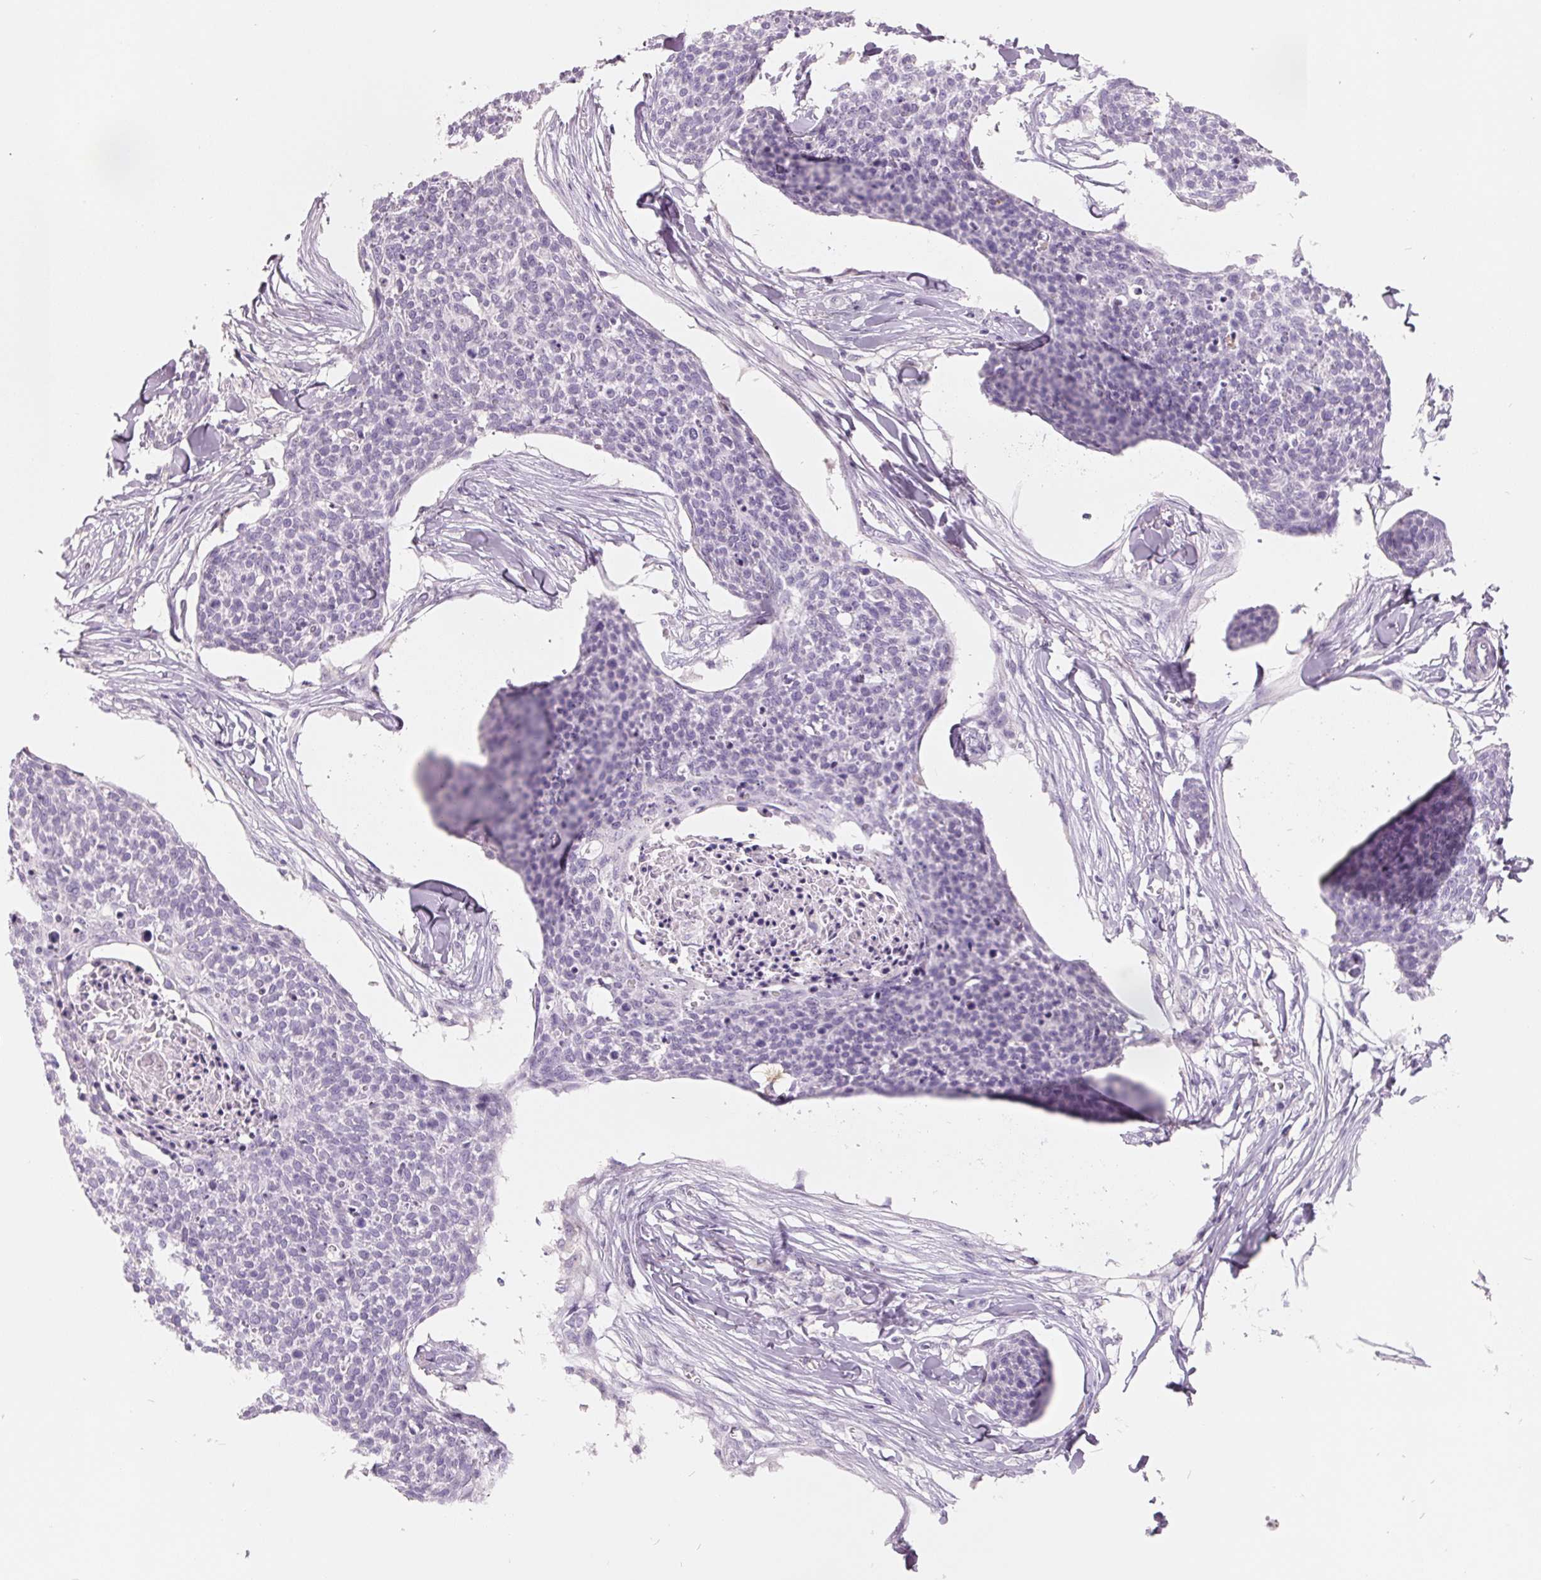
{"staining": {"intensity": "negative", "quantity": "none", "location": "none"}, "tissue": "skin cancer", "cell_type": "Tumor cells", "image_type": "cancer", "snomed": [{"axis": "morphology", "description": "Squamous cell carcinoma, NOS"}, {"axis": "topography", "description": "Skin"}, {"axis": "topography", "description": "Vulva"}], "caption": "Immunohistochemical staining of skin squamous cell carcinoma demonstrates no significant positivity in tumor cells. (DAB immunohistochemistry (IHC) visualized using brightfield microscopy, high magnification).", "gene": "FTCD", "patient": {"sex": "female", "age": 75}}